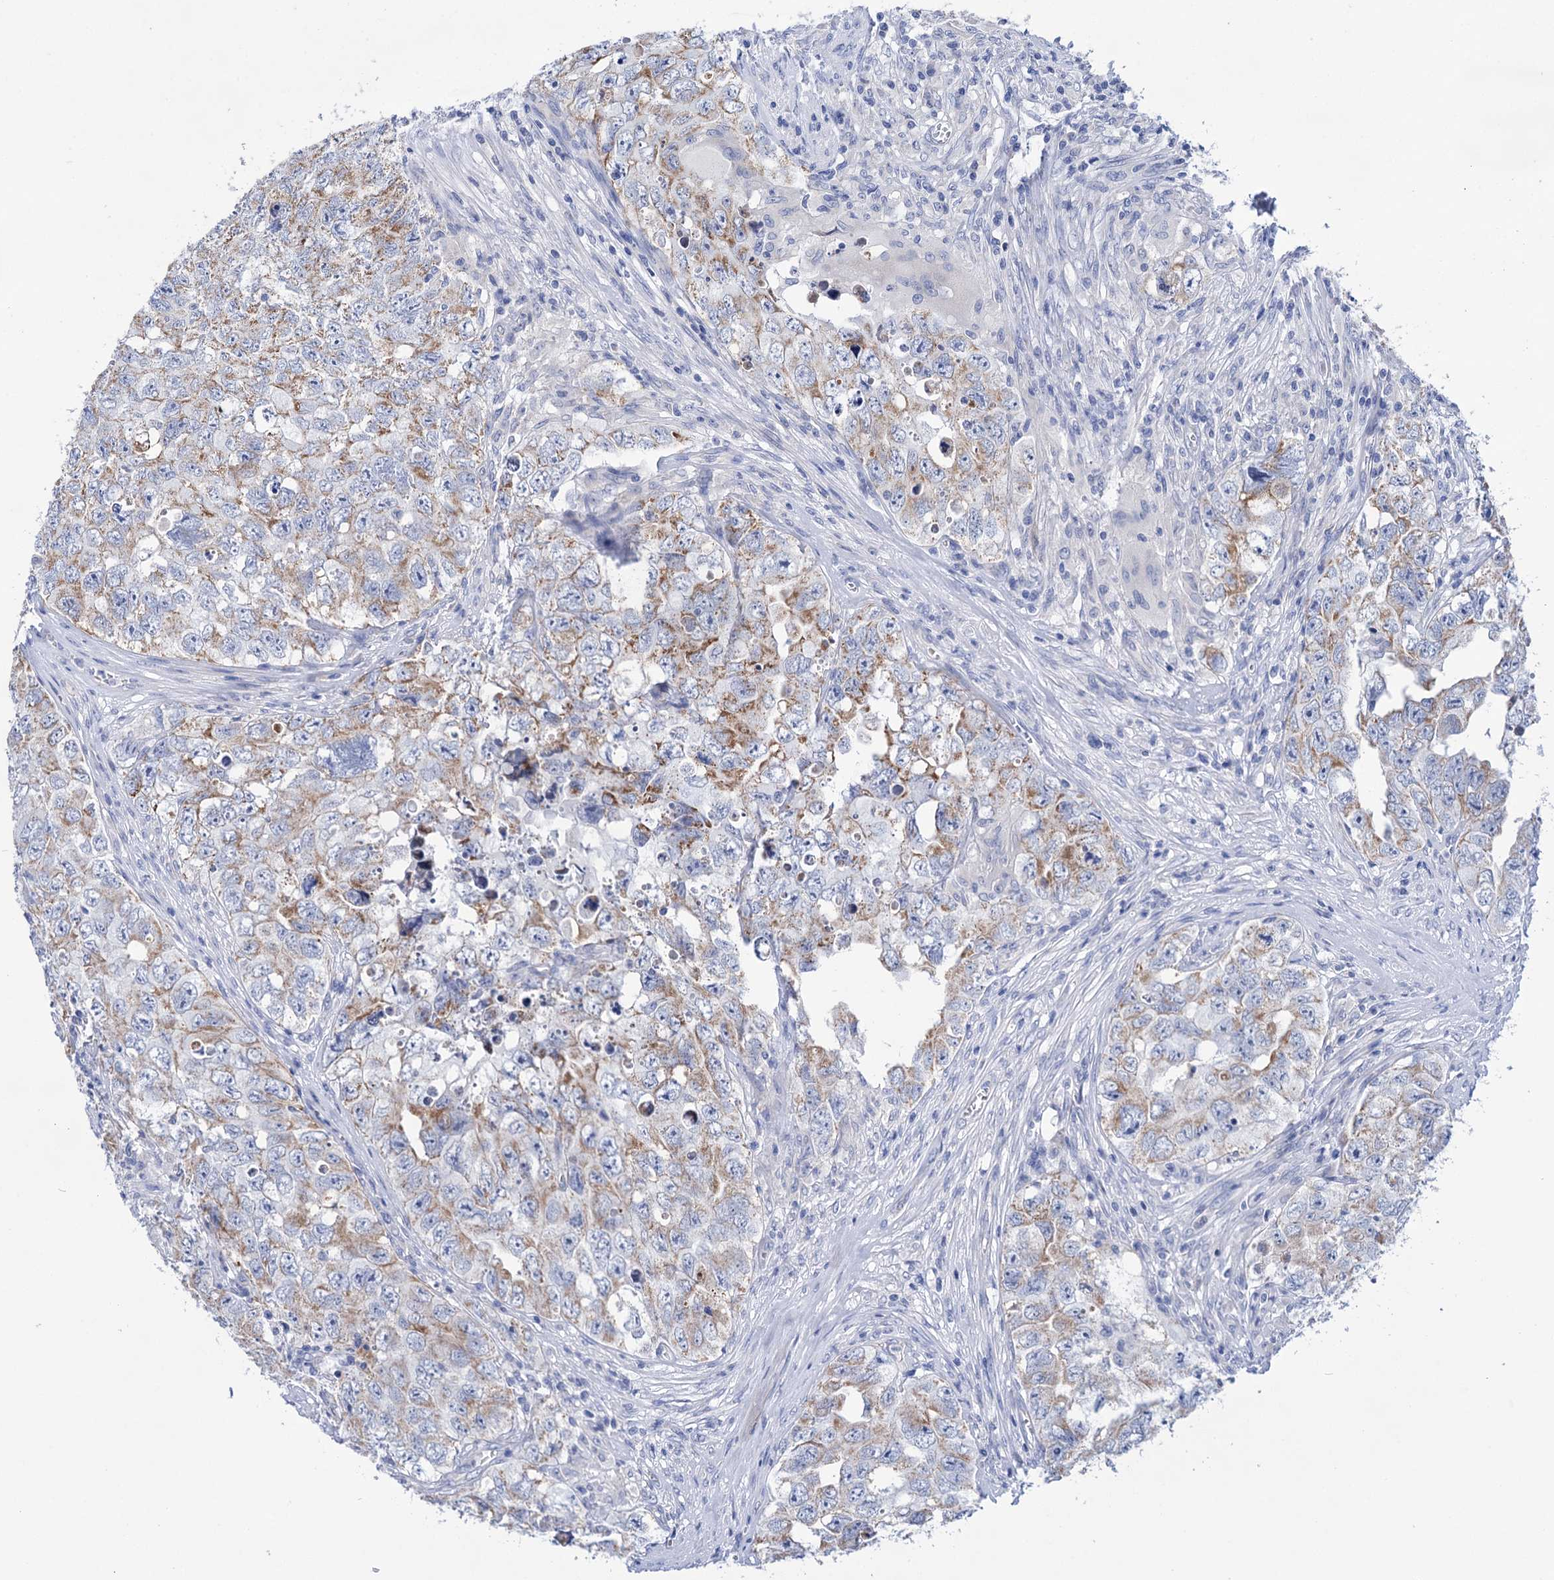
{"staining": {"intensity": "moderate", "quantity": "25%-75%", "location": "cytoplasmic/membranous"}, "tissue": "testis cancer", "cell_type": "Tumor cells", "image_type": "cancer", "snomed": [{"axis": "morphology", "description": "Seminoma, NOS"}, {"axis": "morphology", "description": "Carcinoma, Embryonal, NOS"}, {"axis": "topography", "description": "Testis"}], "caption": "Immunohistochemistry (IHC) (DAB) staining of seminoma (testis) shows moderate cytoplasmic/membranous protein staining in about 25%-75% of tumor cells.", "gene": "YARS2", "patient": {"sex": "male", "age": 43}}